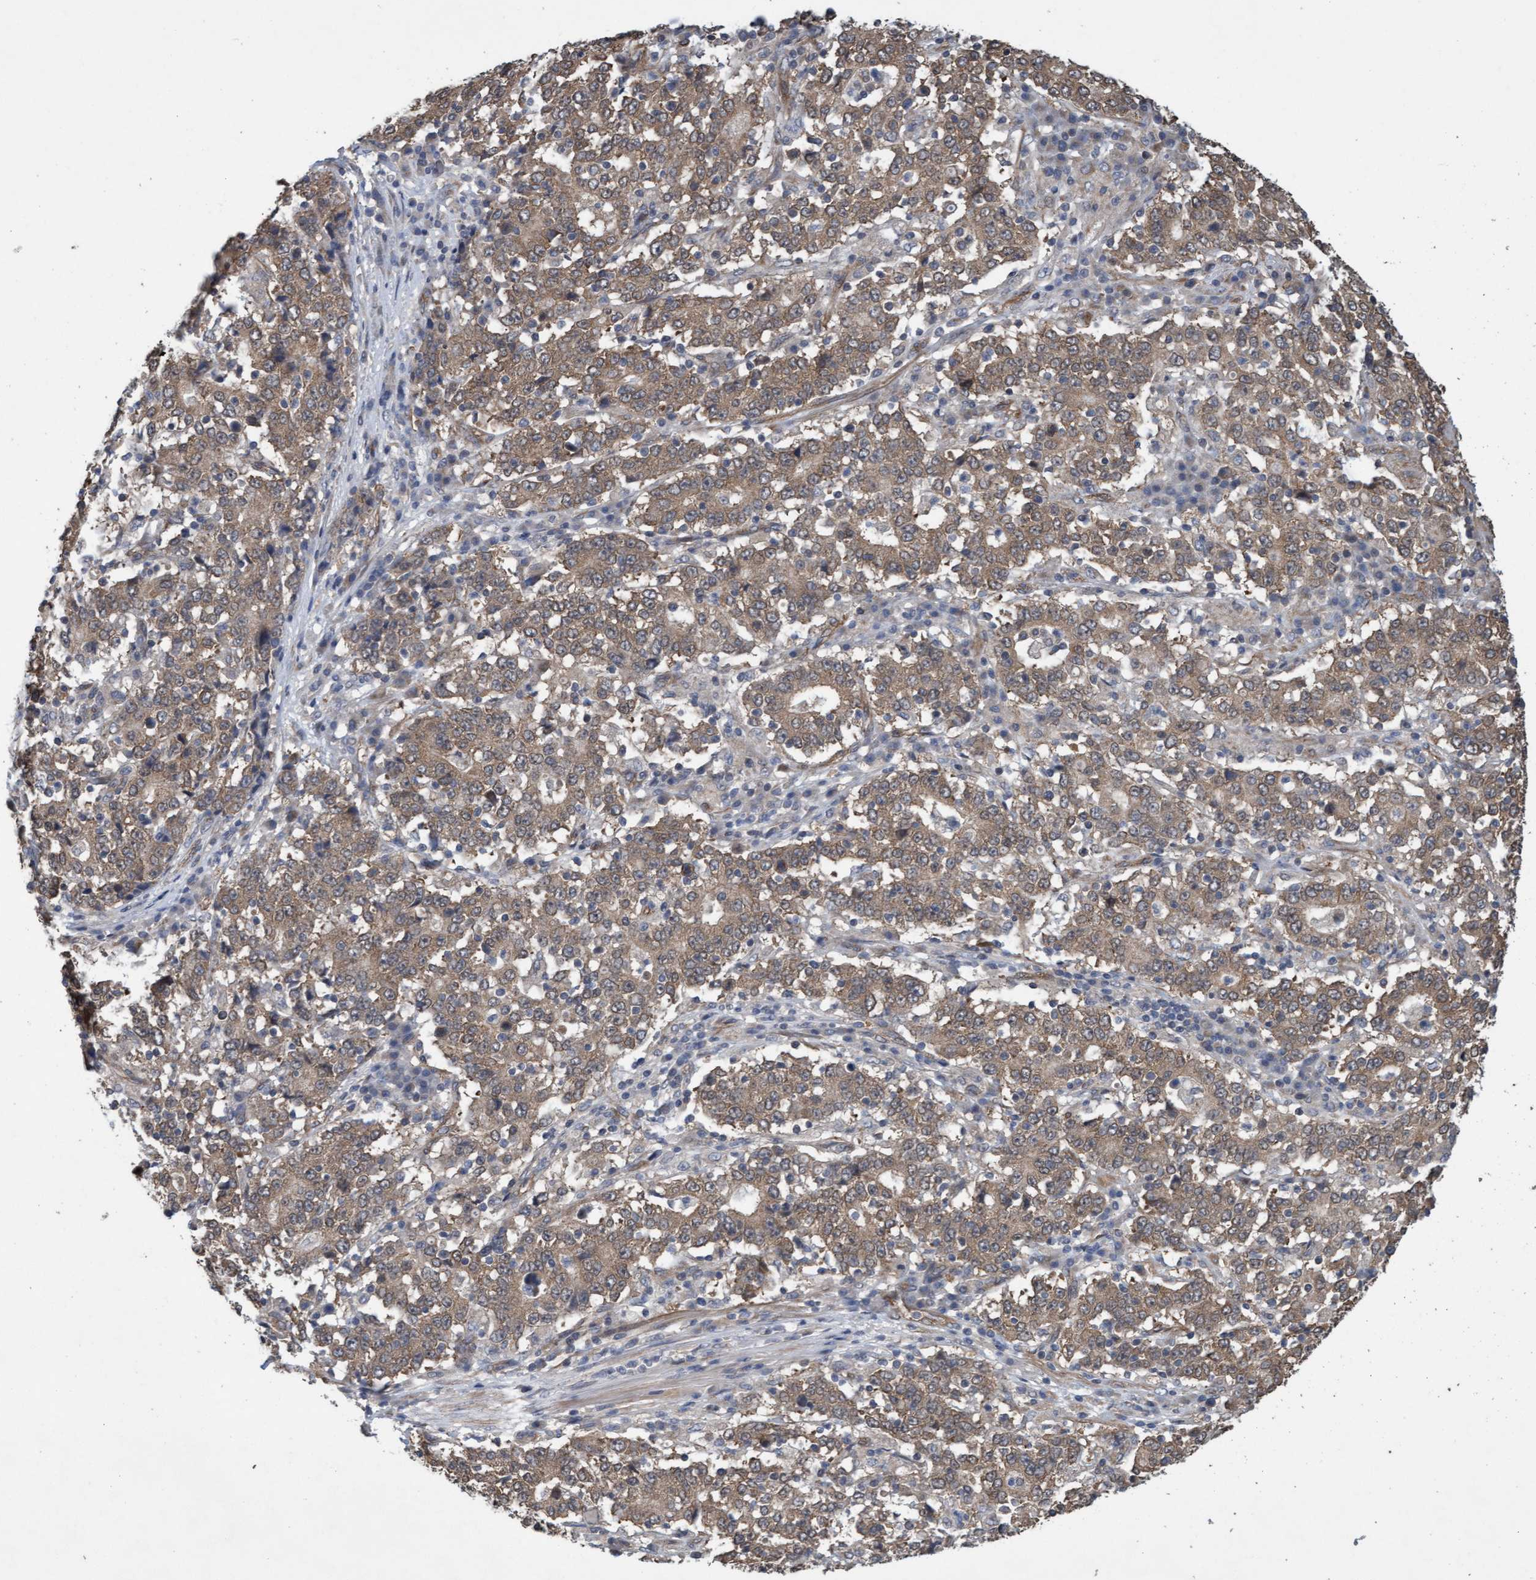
{"staining": {"intensity": "weak", "quantity": ">75%", "location": "cytoplasmic/membranous"}, "tissue": "stomach cancer", "cell_type": "Tumor cells", "image_type": "cancer", "snomed": [{"axis": "morphology", "description": "Adenocarcinoma, NOS"}, {"axis": "topography", "description": "Stomach"}], "caption": "This micrograph reveals stomach adenocarcinoma stained with immunohistochemistry (IHC) to label a protein in brown. The cytoplasmic/membranous of tumor cells show weak positivity for the protein. Nuclei are counter-stained blue.", "gene": "CDC42EP4", "patient": {"sex": "male", "age": 59}}